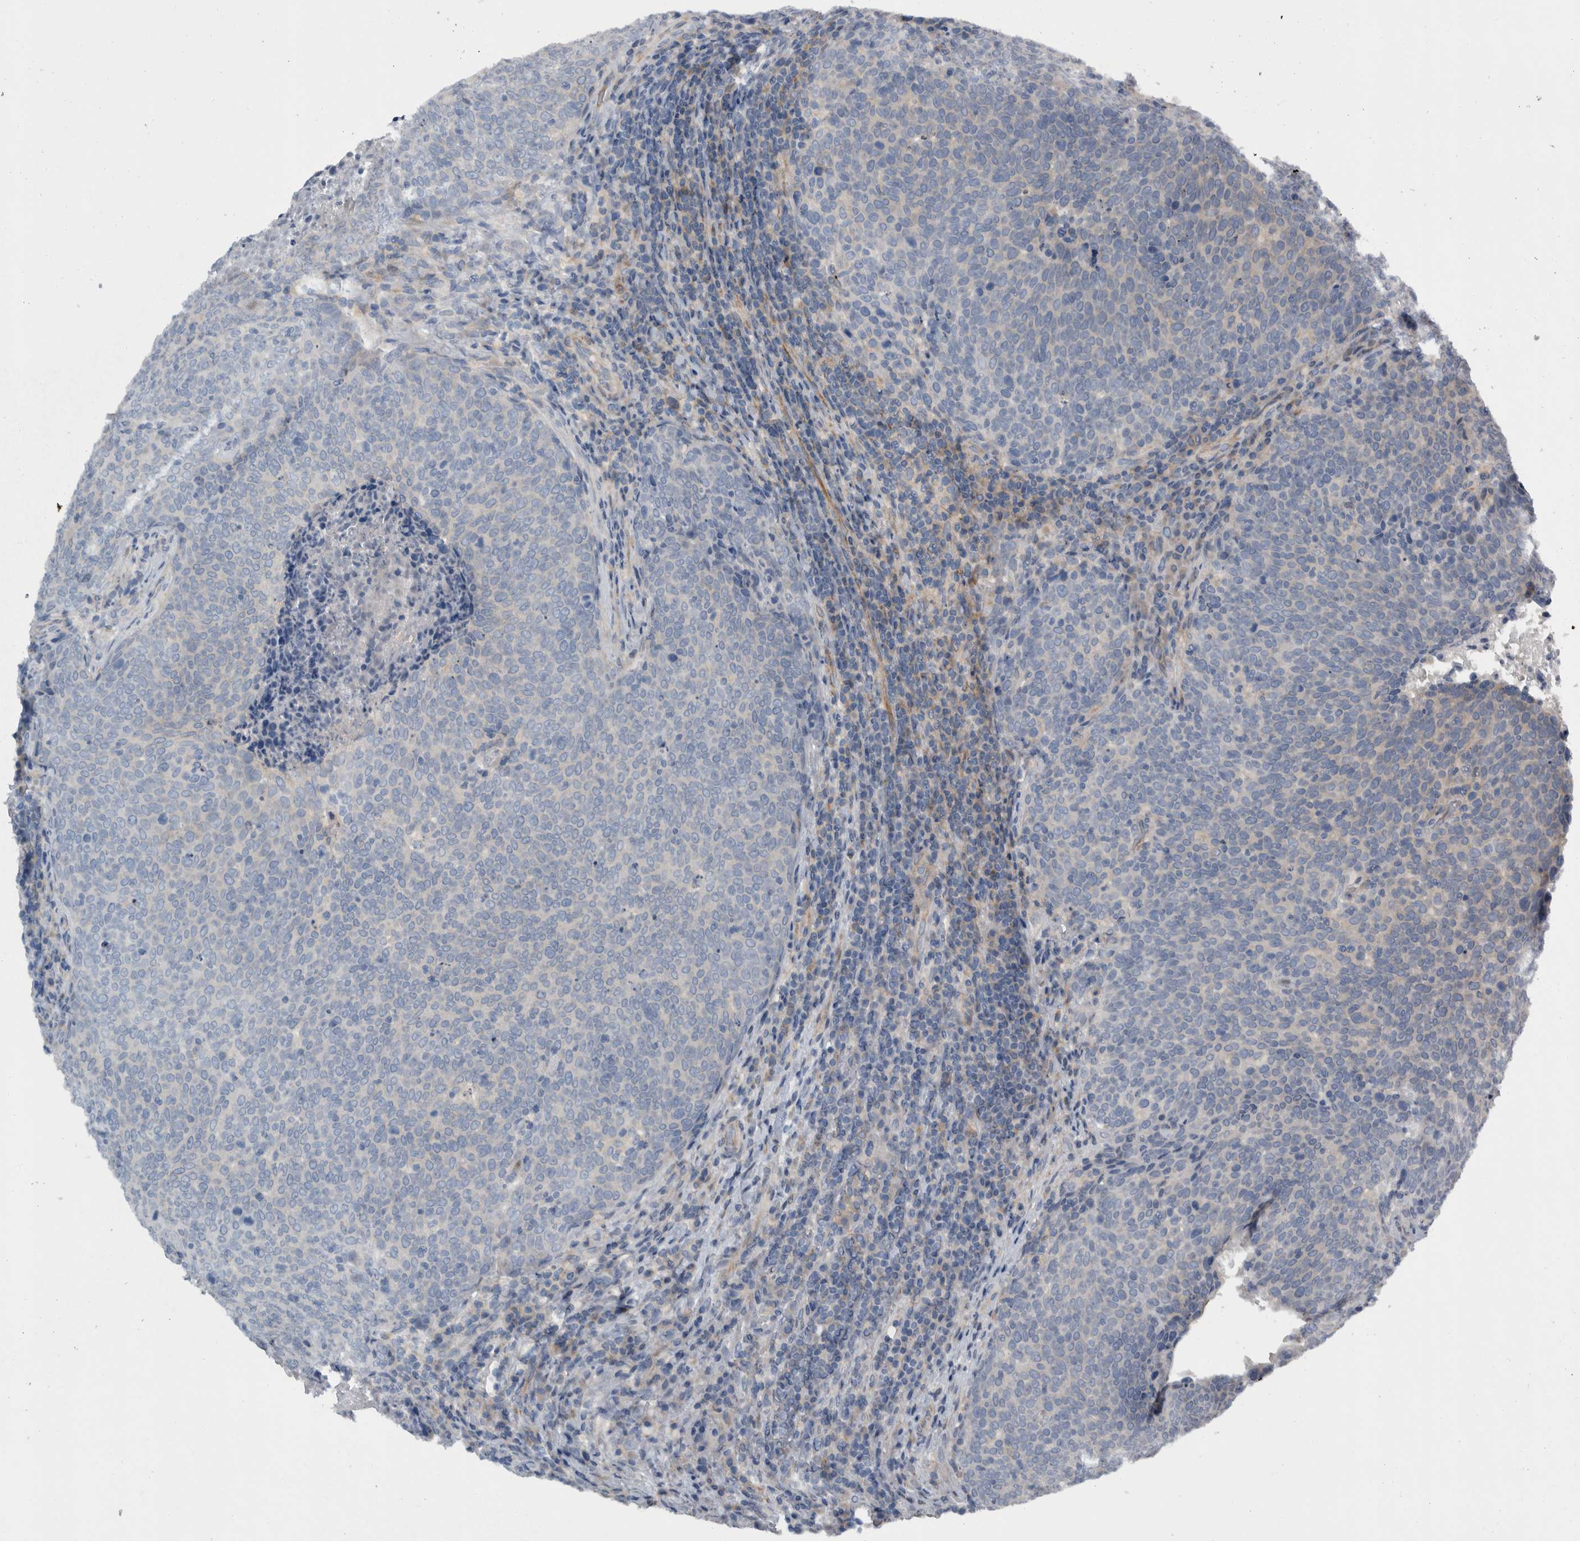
{"staining": {"intensity": "negative", "quantity": "none", "location": "none"}, "tissue": "head and neck cancer", "cell_type": "Tumor cells", "image_type": "cancer", "snomed": [{"axis": "morphology", "description": "Squamous cell carcinoma, NOS"}, {"axis": "morphology", "description": "Squamous cell carcinoma, metastatic, NOS"}, {"axis": "topography", "description": "Lymph node"}, {"axis": "topography", "description": "Head-Neck"}], "caption": "Immunohistochemical staining of human head and neck cancer (metastatic squamous cell carcinoma) reveals no significant positivity in tumor cells.", "gene": "NT5C2", "patient": {"sex": "male", "age": 62}}